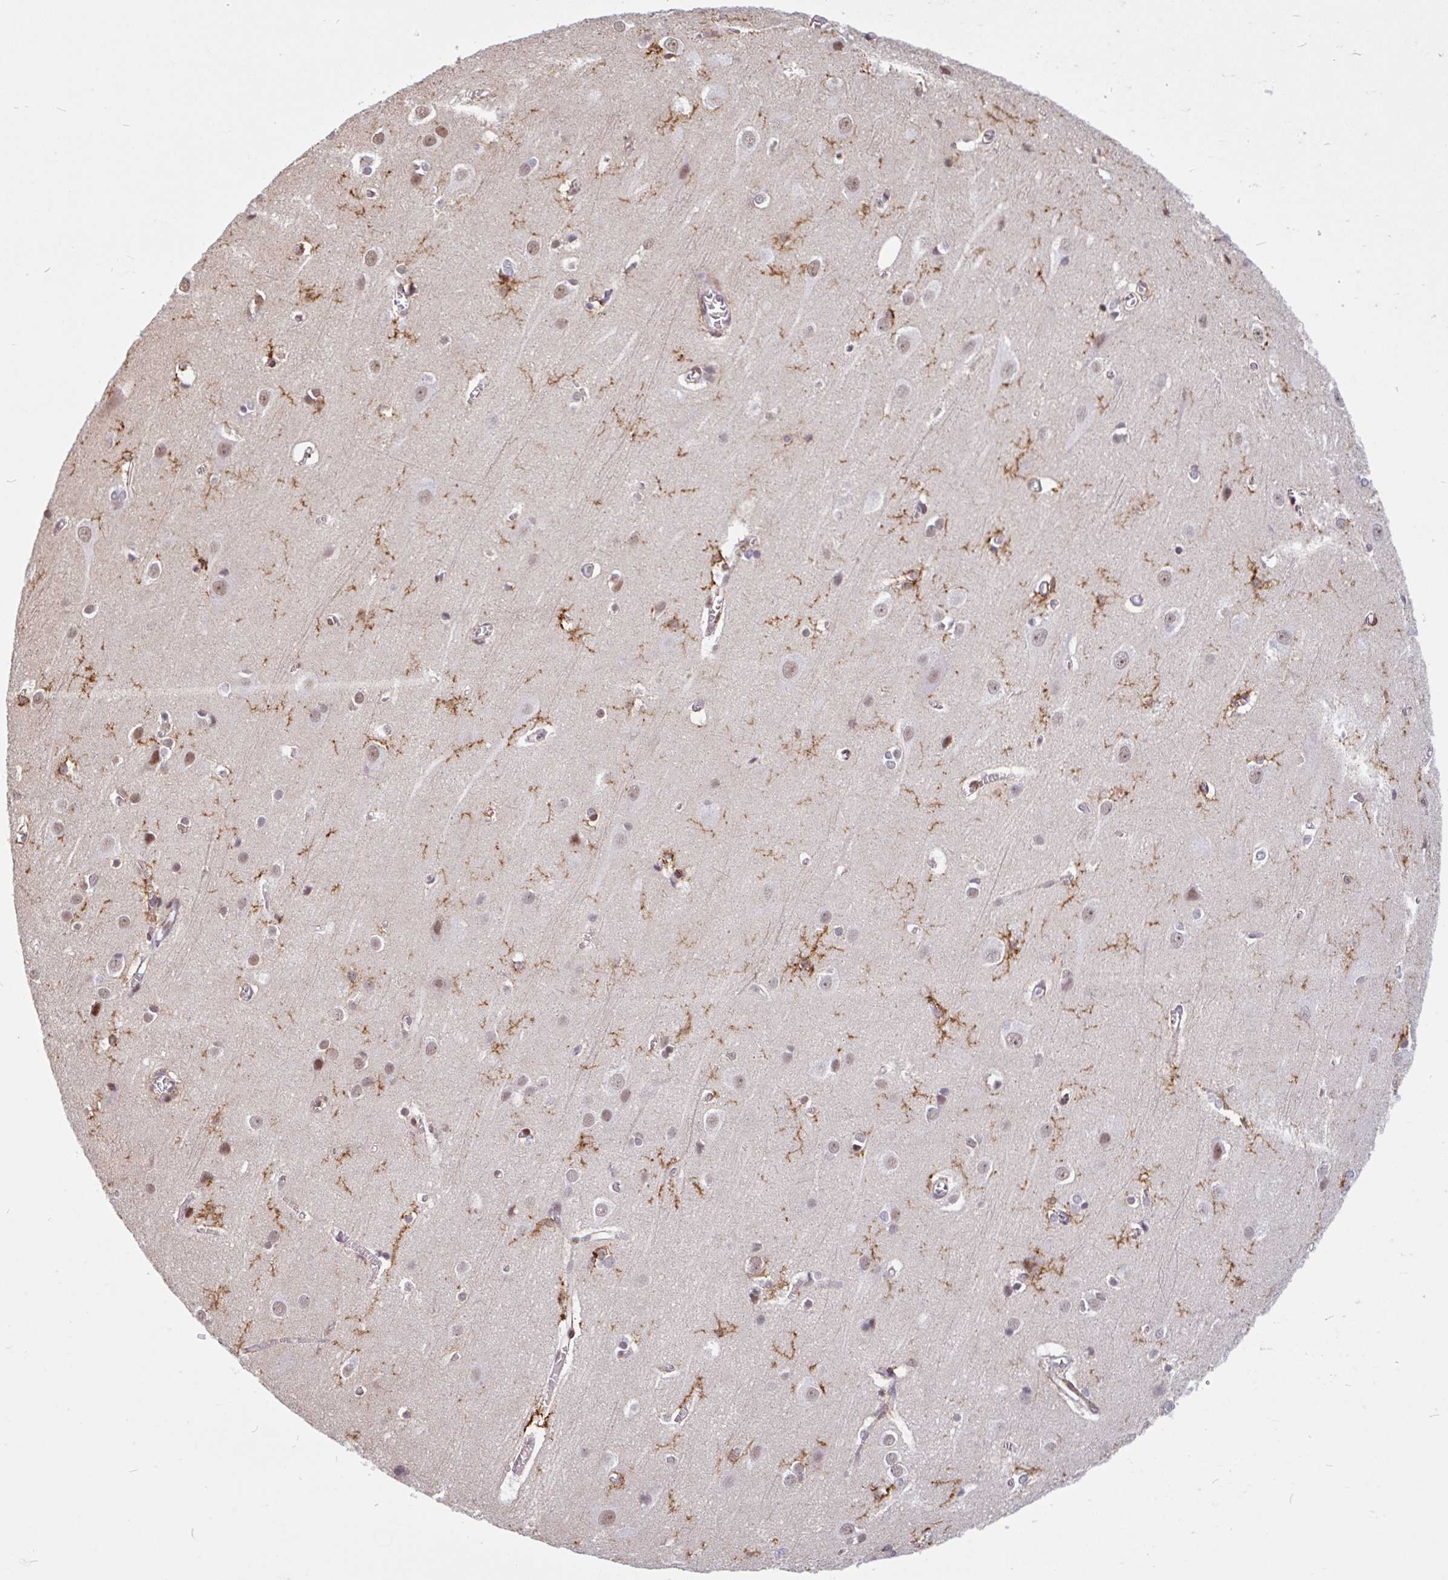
{"staining": {"intensity": "negative", "quantity": "none", "location": "none"}, "tissue": "cerebral cortex", "cell_type": "Endothelial cells", "image_type": "normal", "snomed": [{"axis": "morphology", "description": "Normal tissue, NOS"}, {"axis": "topography", "description": "Cerebral cortex"}], "caption": "DAB (3,3'-diaminobenzidine) immunohistochemical staining of benign cerebral cortex exhibits no significant staining in endothelial cells.", "gene": "TMEM119", "patient": {"sex": "male", "age": 37}}